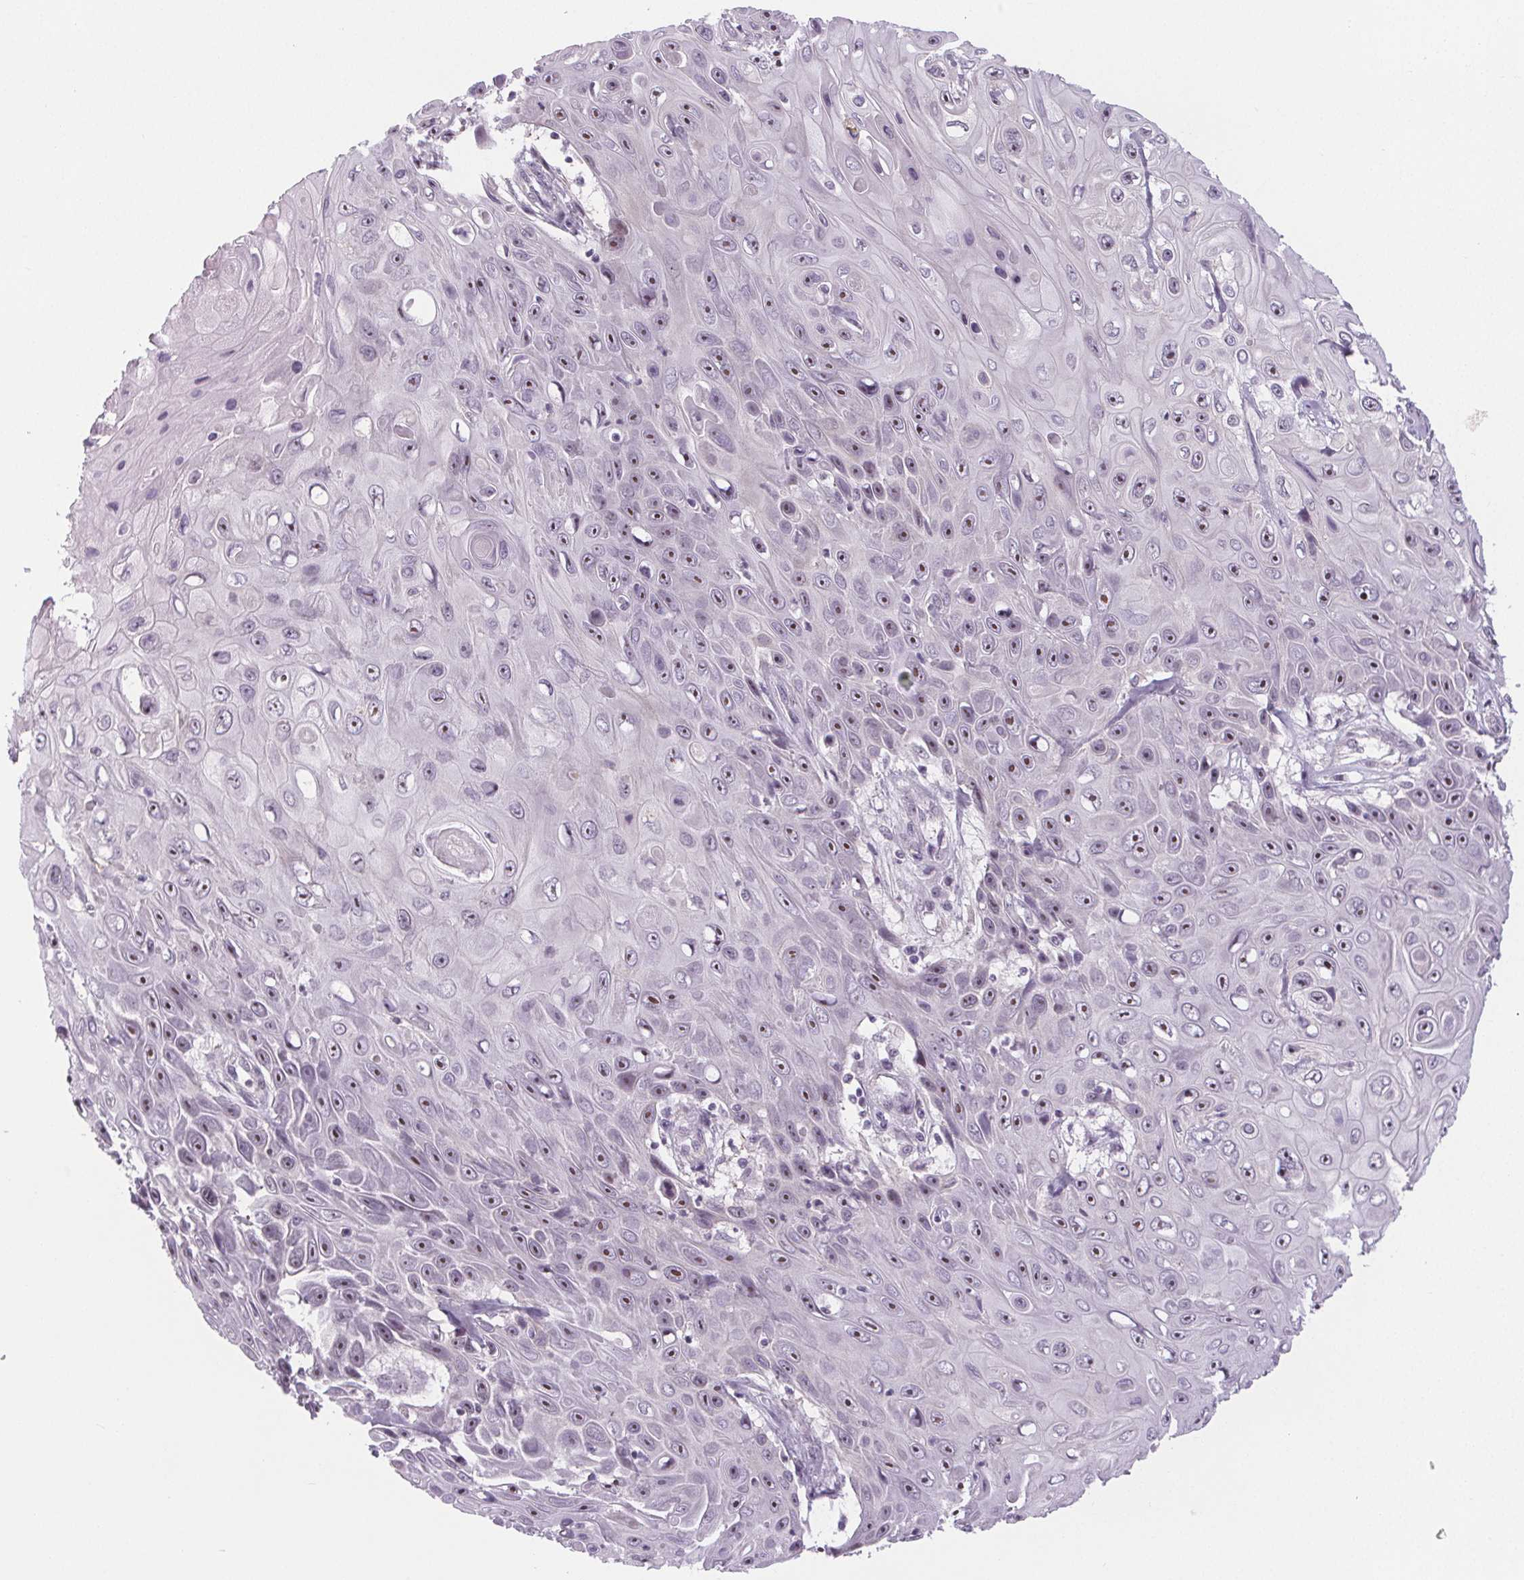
{"staining": {"intensity": "moderate", "quantity": ">75%", "location": "nuclear"}, "tissue": "skin cancer", "cell_type": "Tumor cells", "image_type": "cancer", "snomed": [{"axis": "morphology", "description": "Squamous cell carcinoma, NOS"}, {"axis": "topography", "description": "Skin"}], "caption": "Protein expression analysis of squamous cell carcinoma (skin) exhibits moderate nuclear expression in about >75% of tumor cells.", "gene": "NOLC1", "patient": {"sex": "male", "age": 82}}